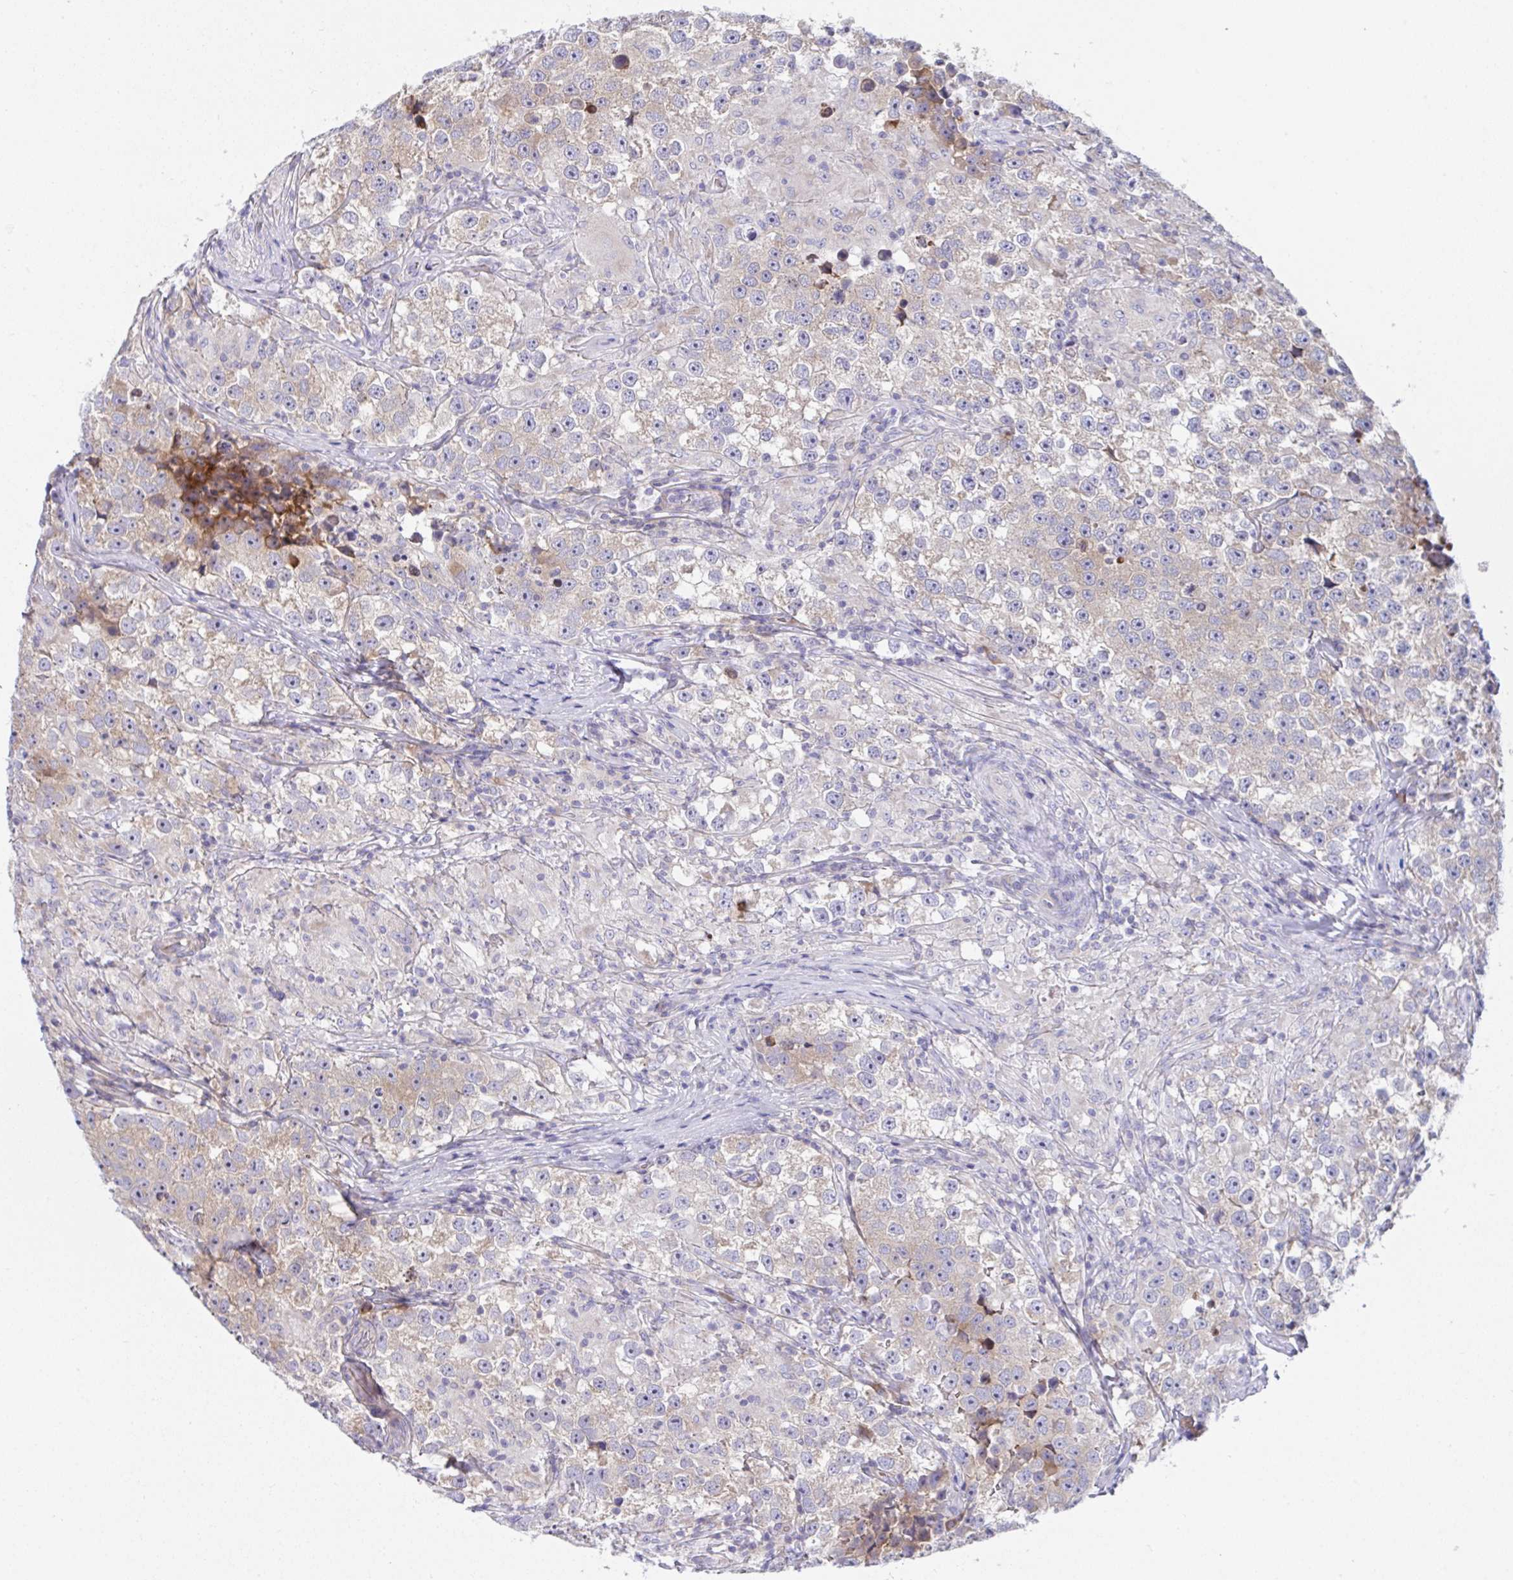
{"staining": {"intensity": "weak", "quantity": "25%-75%", "location": "cytoplasmic/membranous"}, "tissue": "testis cancer", "cell_type": "Tumor cells", "image_type": "cancer", "snomed": [{"axis": "morphology", "description": "Seminoma, NOS"}, {"axis": "topography", "description": "Testis"}], "caption": "Weak cytoplasmic/membranous protein staining is present in approximately 25%-75% of tumor cells in seminoma (testis).", "gene": "FAU", "patient": {"sex": "male", "age": 46}}